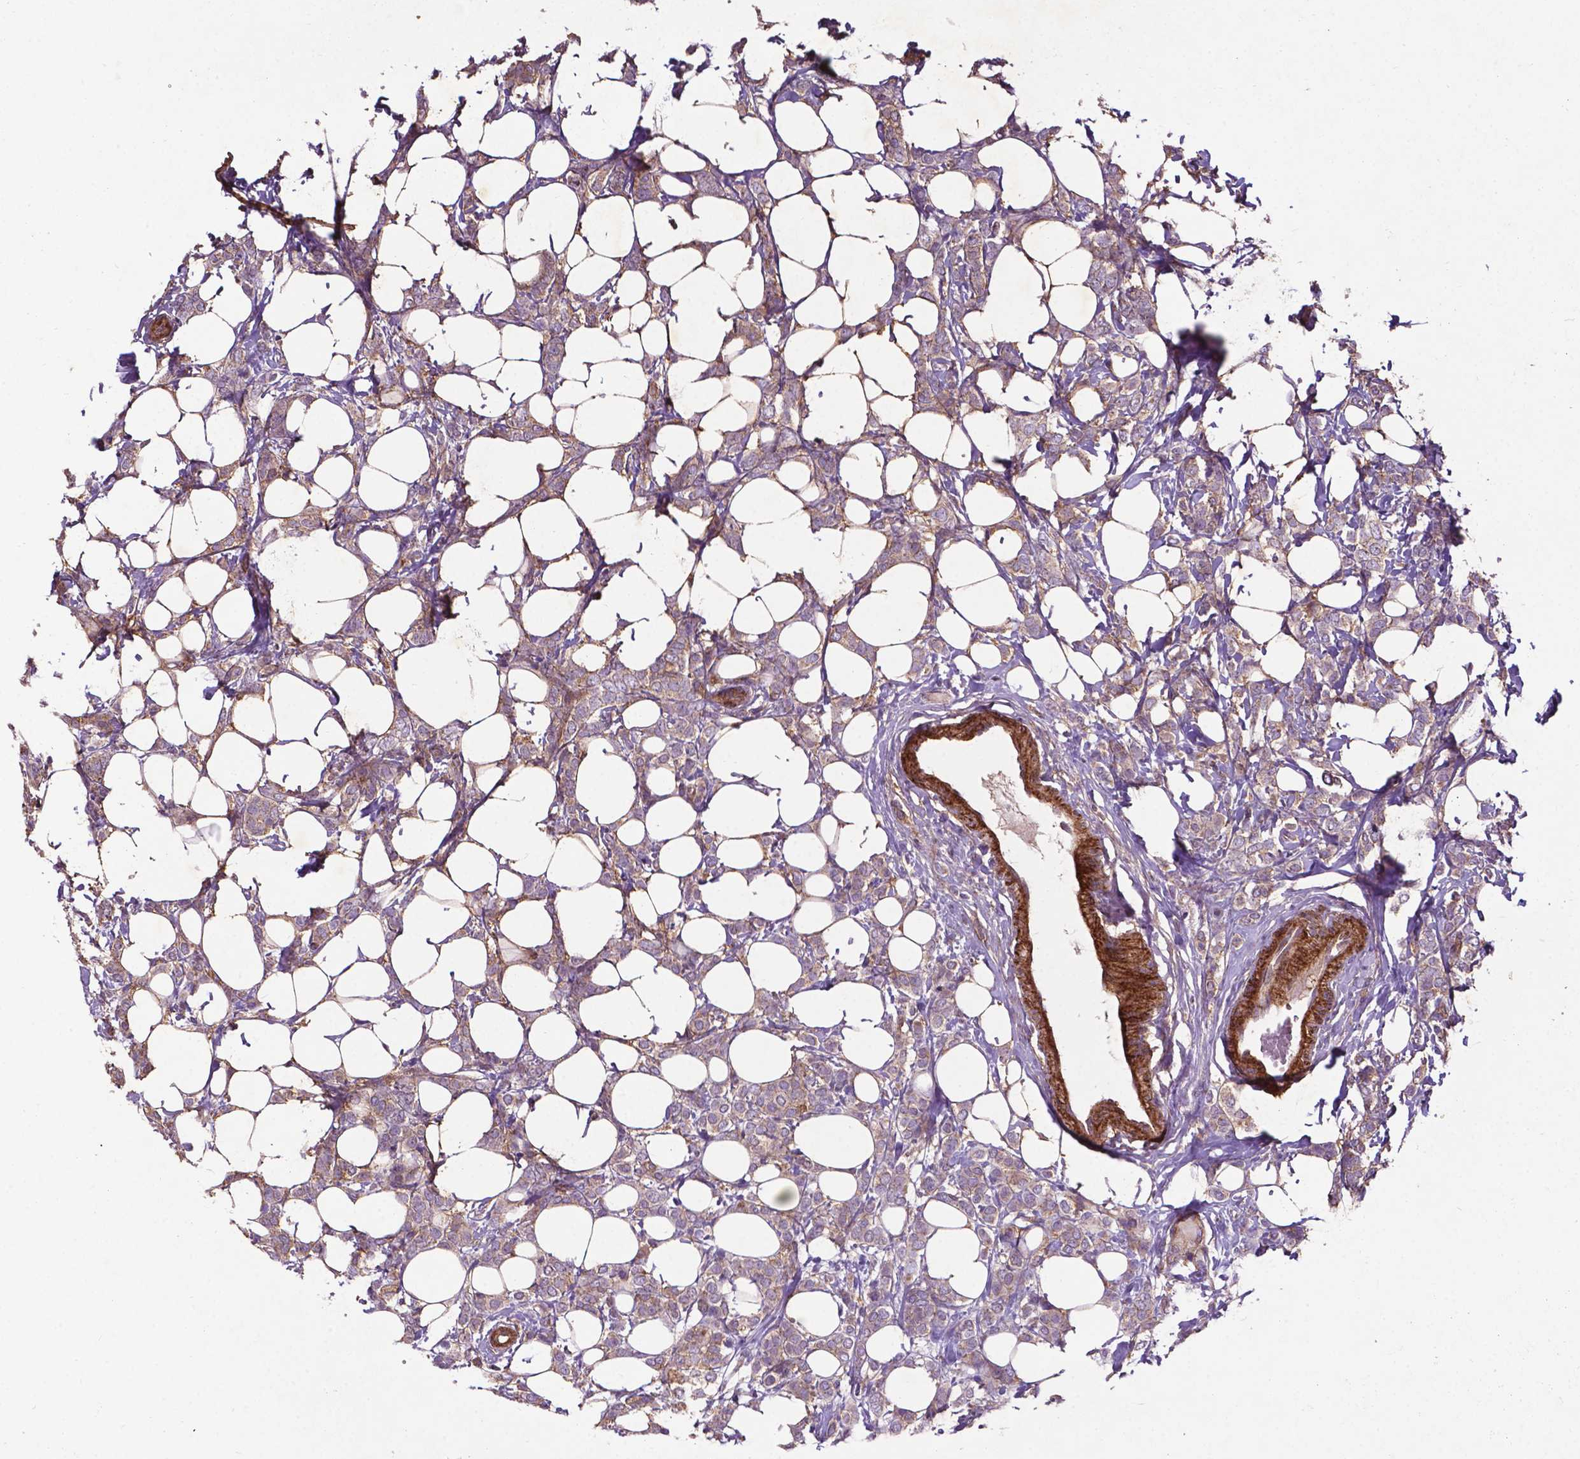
{"staining": {"intensity": "weak", "quantity": "25%-75%", "location": "cytoplasmic/membranous"}, "tissue": "breast cancer", "cell_type": "Tumor cells", "image_type": "cancer", "snomed": [{"axis": "morphology", "description": "Lobular carcinoma"}, {"axis": "topography", "description": "Breast"}], "caption": "High-power microscopy captured an immunohistochemistry (IHC) micrograph of breast cancer, revealing weak cytoplasmic/membranous expression in approximately 25%-75% of tumor cells.", "gene": "RRAS", "patient": {"sex": "female", "age": 49}}